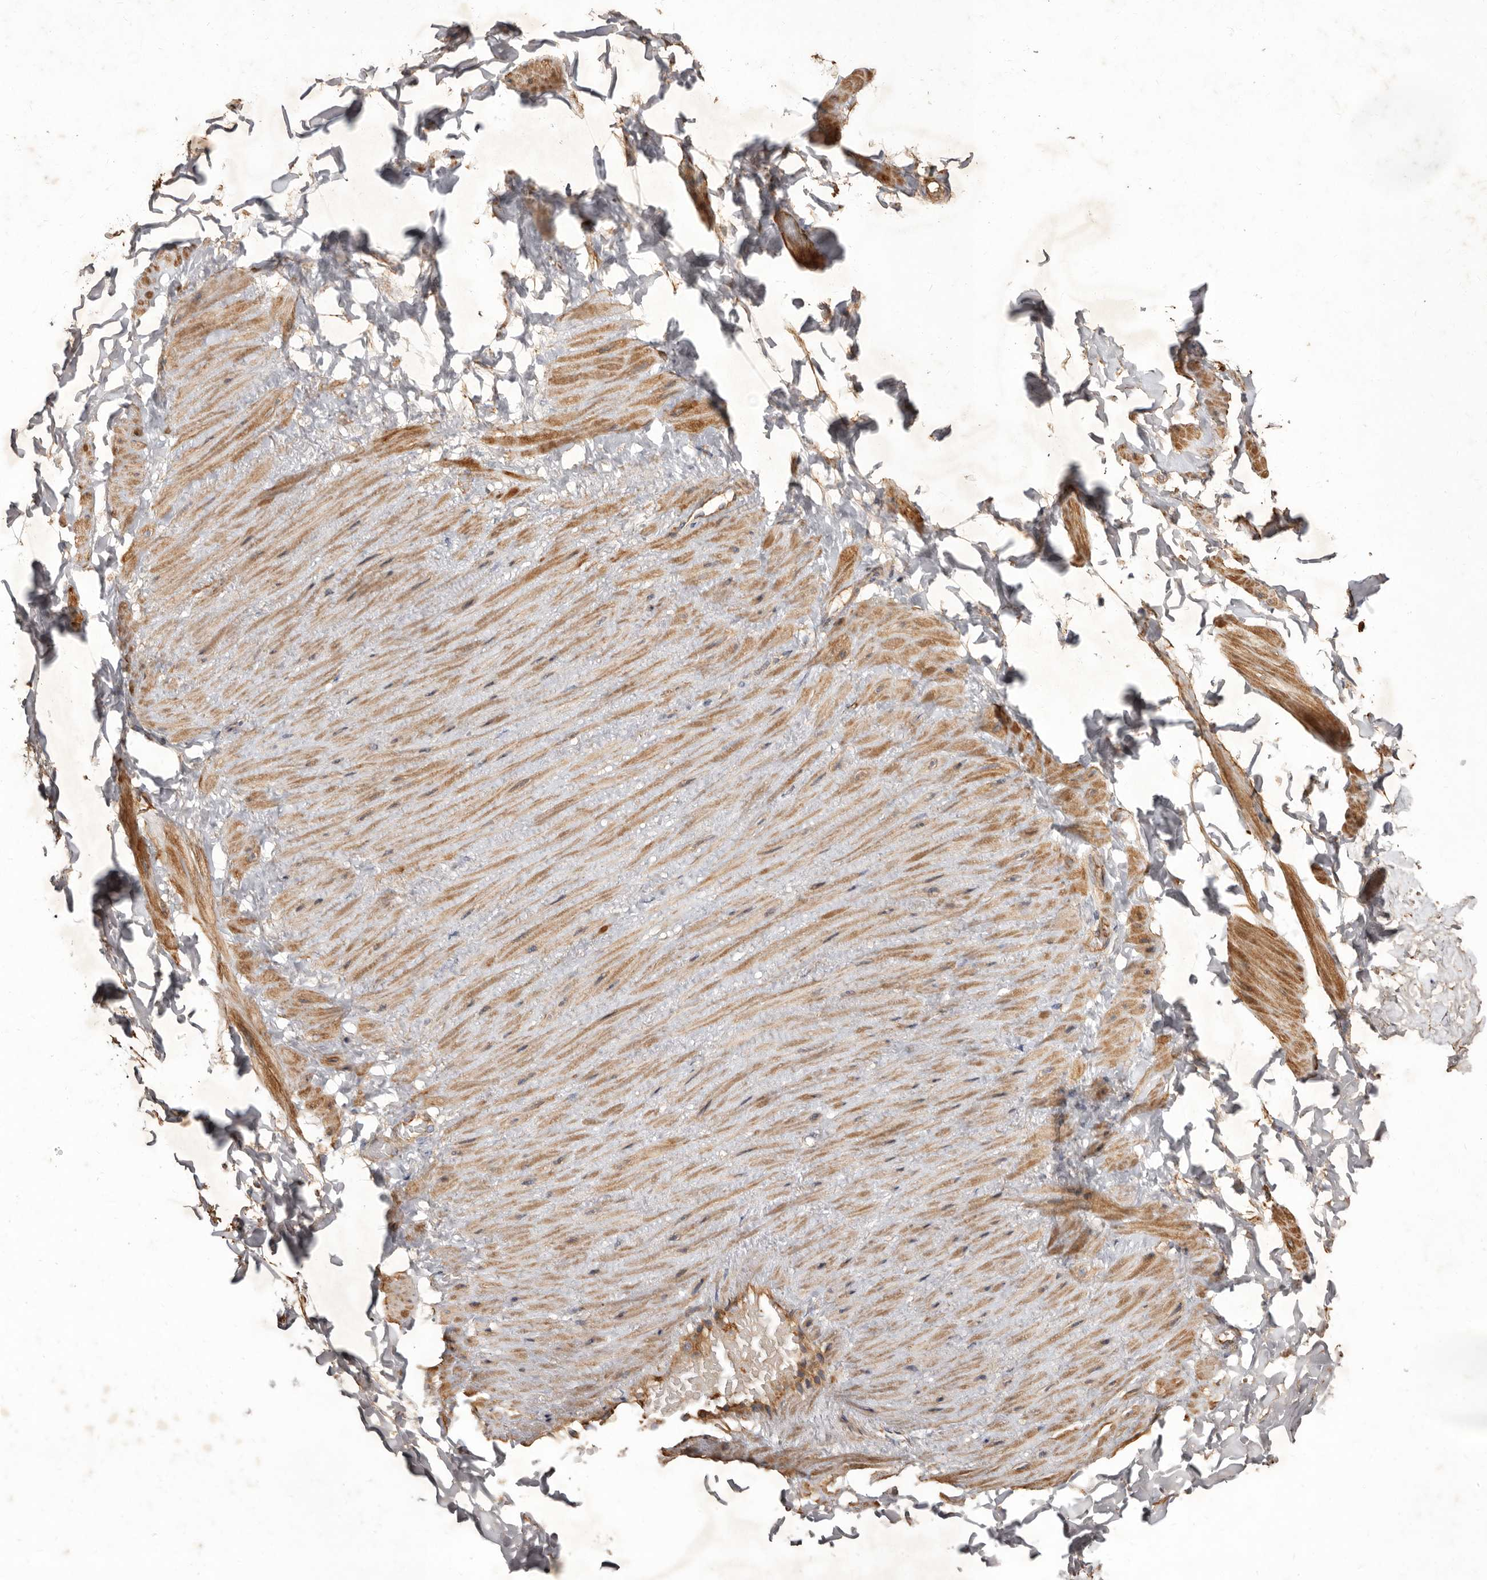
{"staining": {"intensity": "weak", "quantity": ">75%", "location": "cytoplasmic/membranous"}, "tissue": "adipose tissue", "cell_type": "Adipocytes", "image_type": "normal", "snomed": [{"axis": "morphology", "description": "Normal tissue, NOS"}, {"axis": "topography", "description": "Adipose tissue"}, {"axis": "topography", "description": "Vascular tissue"}, {"axis": "topography", "description": "Peripheral nerve tissue"}], "caption": "Protein expression analysis of normal adipose tissue displays weak cytoplasmic/membranous staining in approximately >75% of adipocytes.", "gene": "COQ8B", "patient": {"sex": "male", "age": 25}}